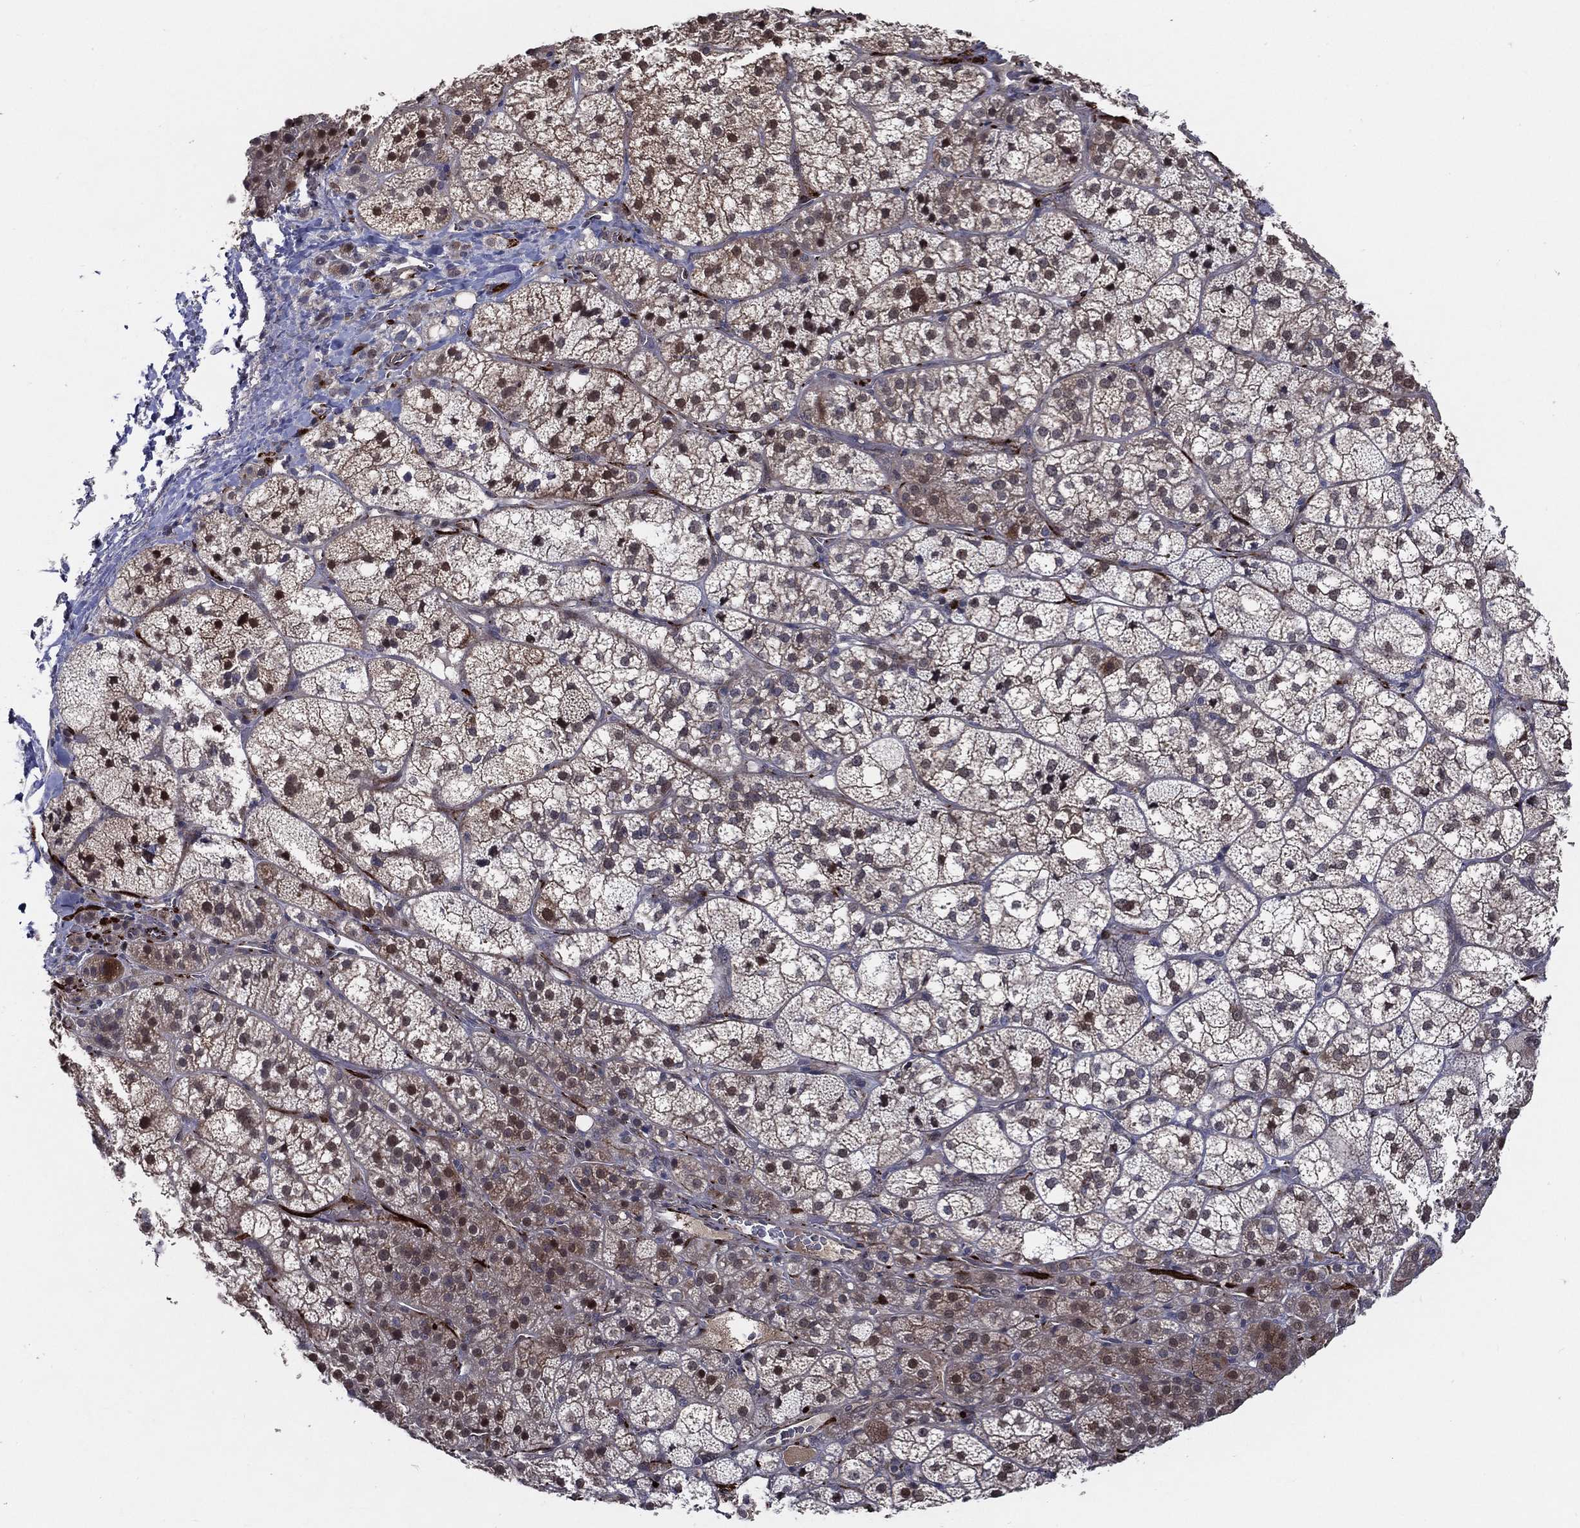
{"staining": {"intensity": "strong", "quantity": "<25%", "location": "cytoplasmic/membranous,nuclear"}, "tissue": "adrenal gland", "cell_type": "Glandular cells", "image_type": "normal", "snomed": [{"axis": "morphology", "description": "Normal tissue, NOS"}, {"axis": "topography", "description": "Adrenal gland"}], "caption": "Immunohistochemistry (IHC) (DAB) staining of benign human adrenal gland exhibits strong cytoplasmic/membranous,nuclear protein expression in about <25% of glandular cells. The protein is shown in brown color, while the nuclei are stained blue.", "gene": "ARHGAP11A", "patient": {"sex": "female", "age": 60}}